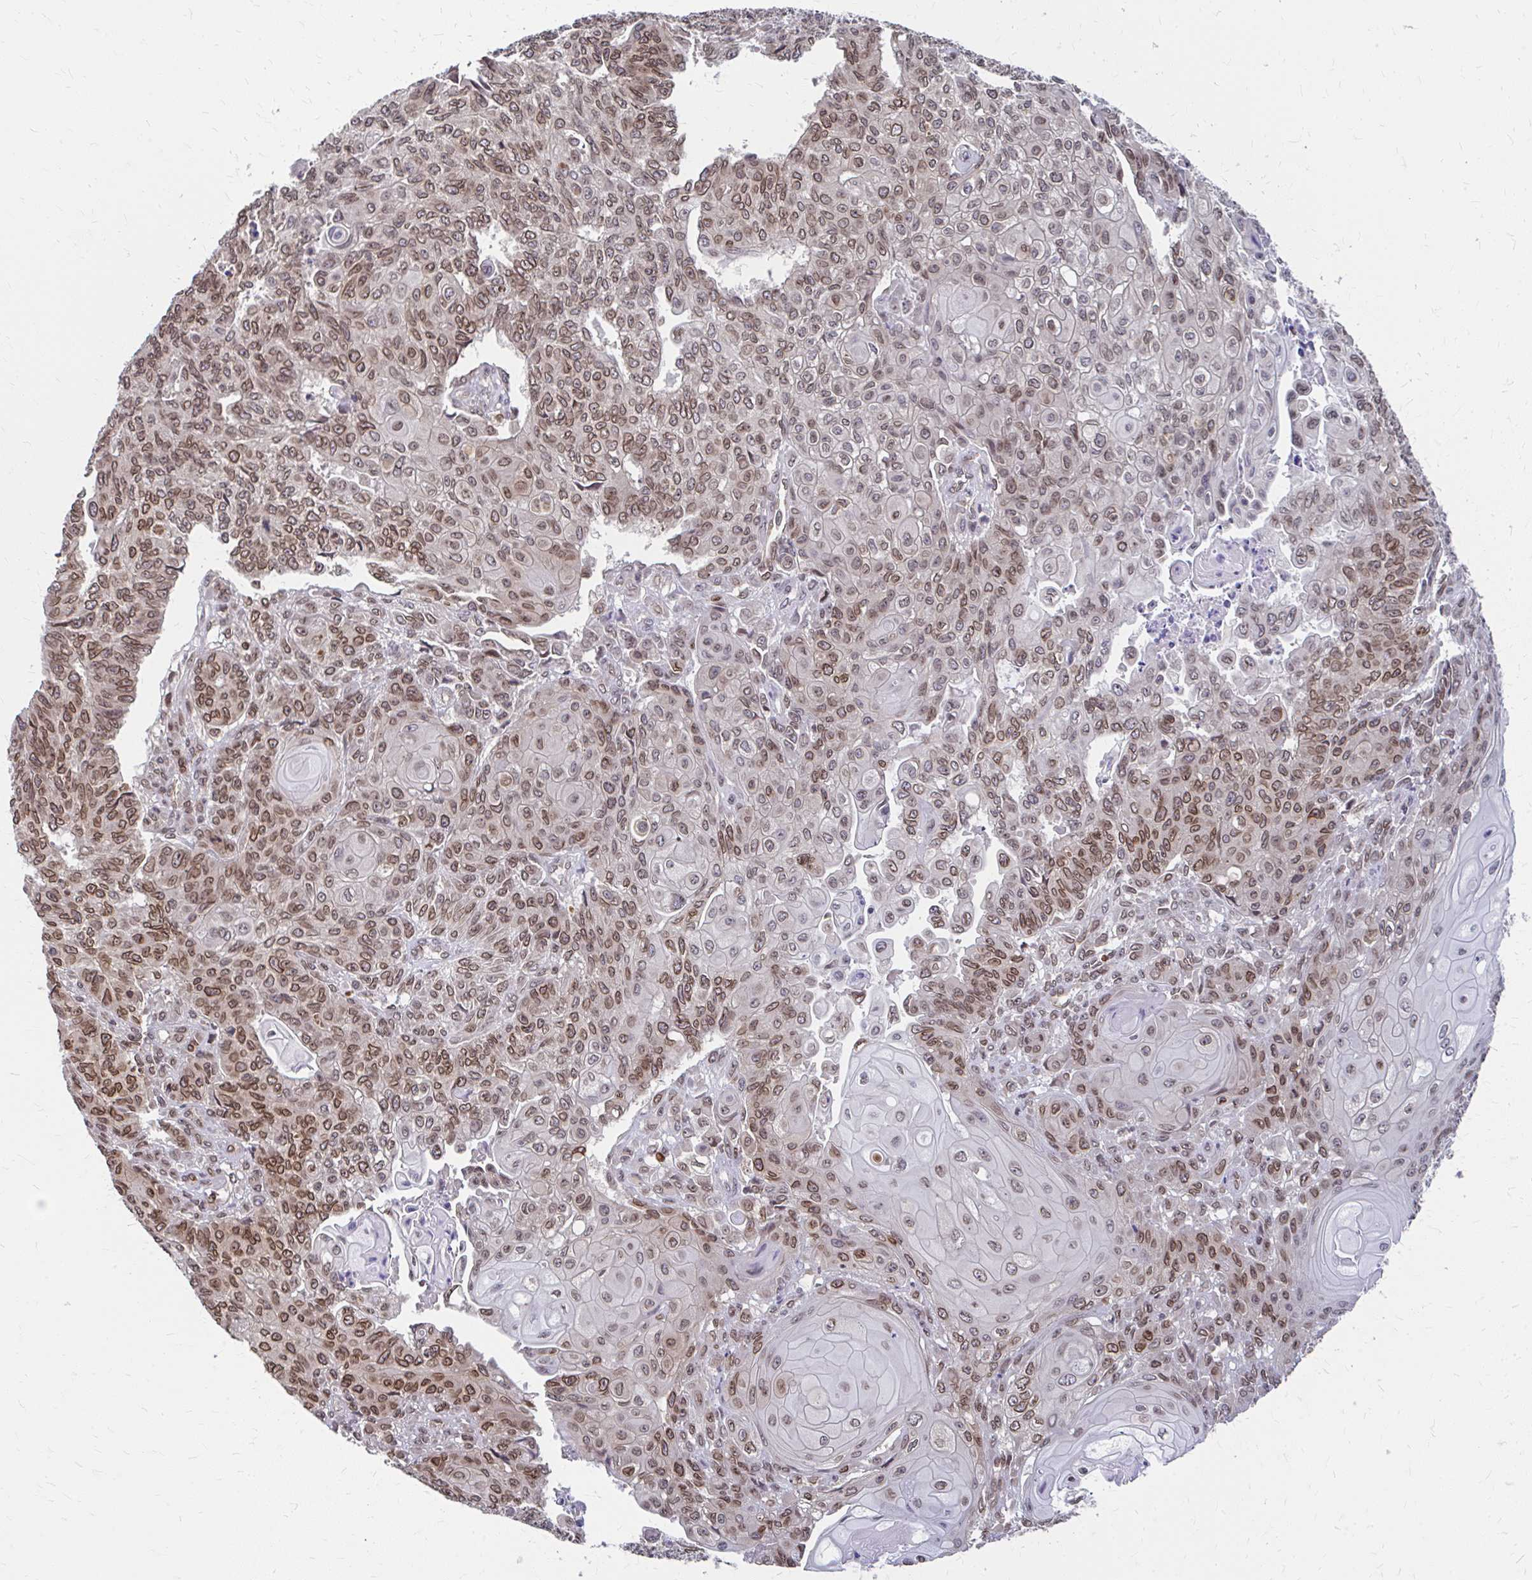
{"staining": {"intensity": "weak", "quantity": ">75%", "location": "cytoplasmic/membranous,nuclear"}, "tissue": "endometrial cancer", "cell_type": "Tumor cells", "image_type": "cancer", "snomed": [{"axis": "morphology", "description": "Adenocarcinoma, NOS"}, {"axis": "topography", "description": "Endometrium"}], "caption": "Tumor cells demonstrate weak cytoplasmic/membranous and nuclear staining in about >75% of cells in endometrial cancer.", "gene": "XPO1", "patient": {"sex": "female", "age": 32}}